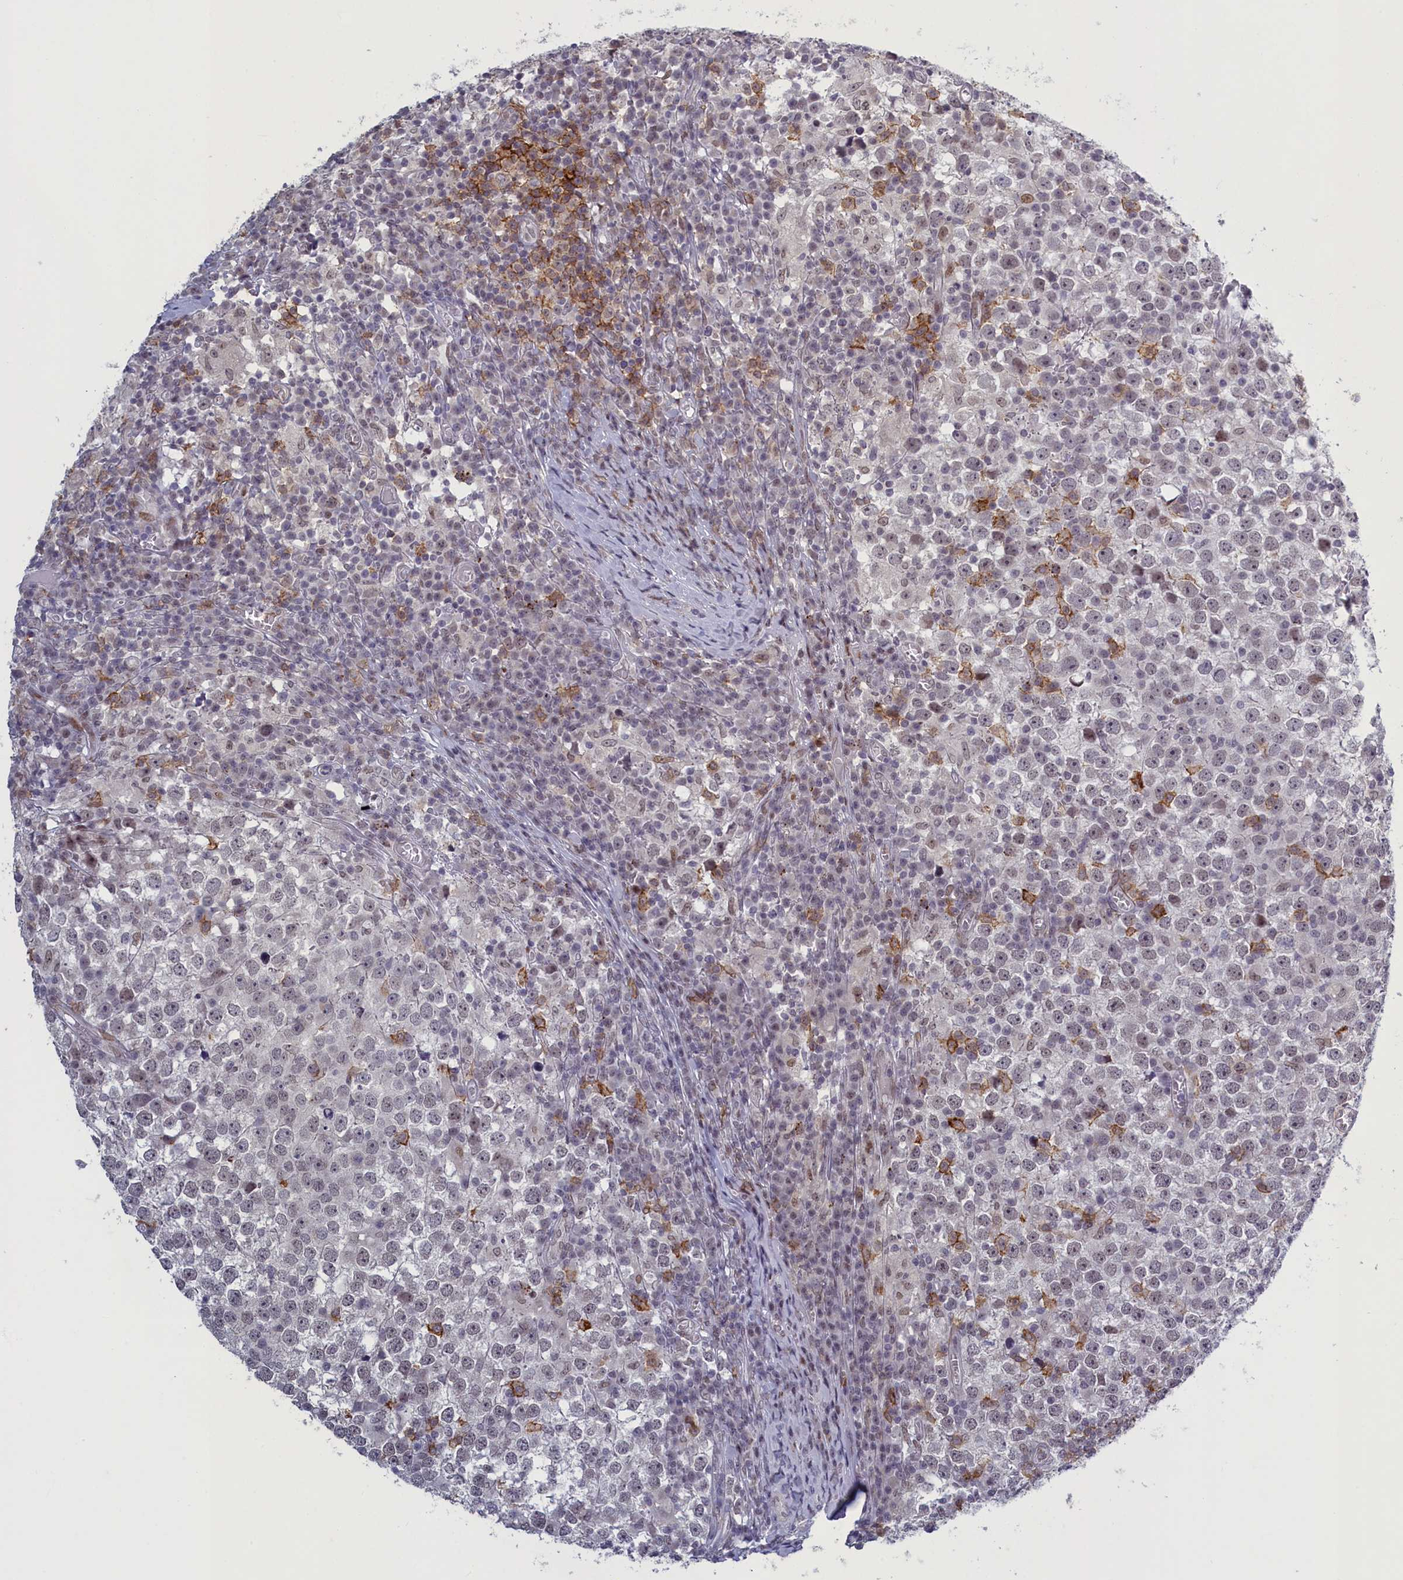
{"staining": {"intensity": "moderate", "quantity": "<25%", "location": "cytoplasmic/membranous"}, "tissue": "testis cancer", "cell_type": "Tumor cells", "image_type": "cancer", "snomed": [{"axis": "morphology", "description": "Seminoma, NOS"}, {"axis": "topography", "description": "Testis"}], "caption": "Moderate cytoplasmic/membranous protein staining is present in approximately <25% of tumor cells in testis cancer.", "gene": "ATF7IP2", "patient": {"sex": "male", "age": 65}}